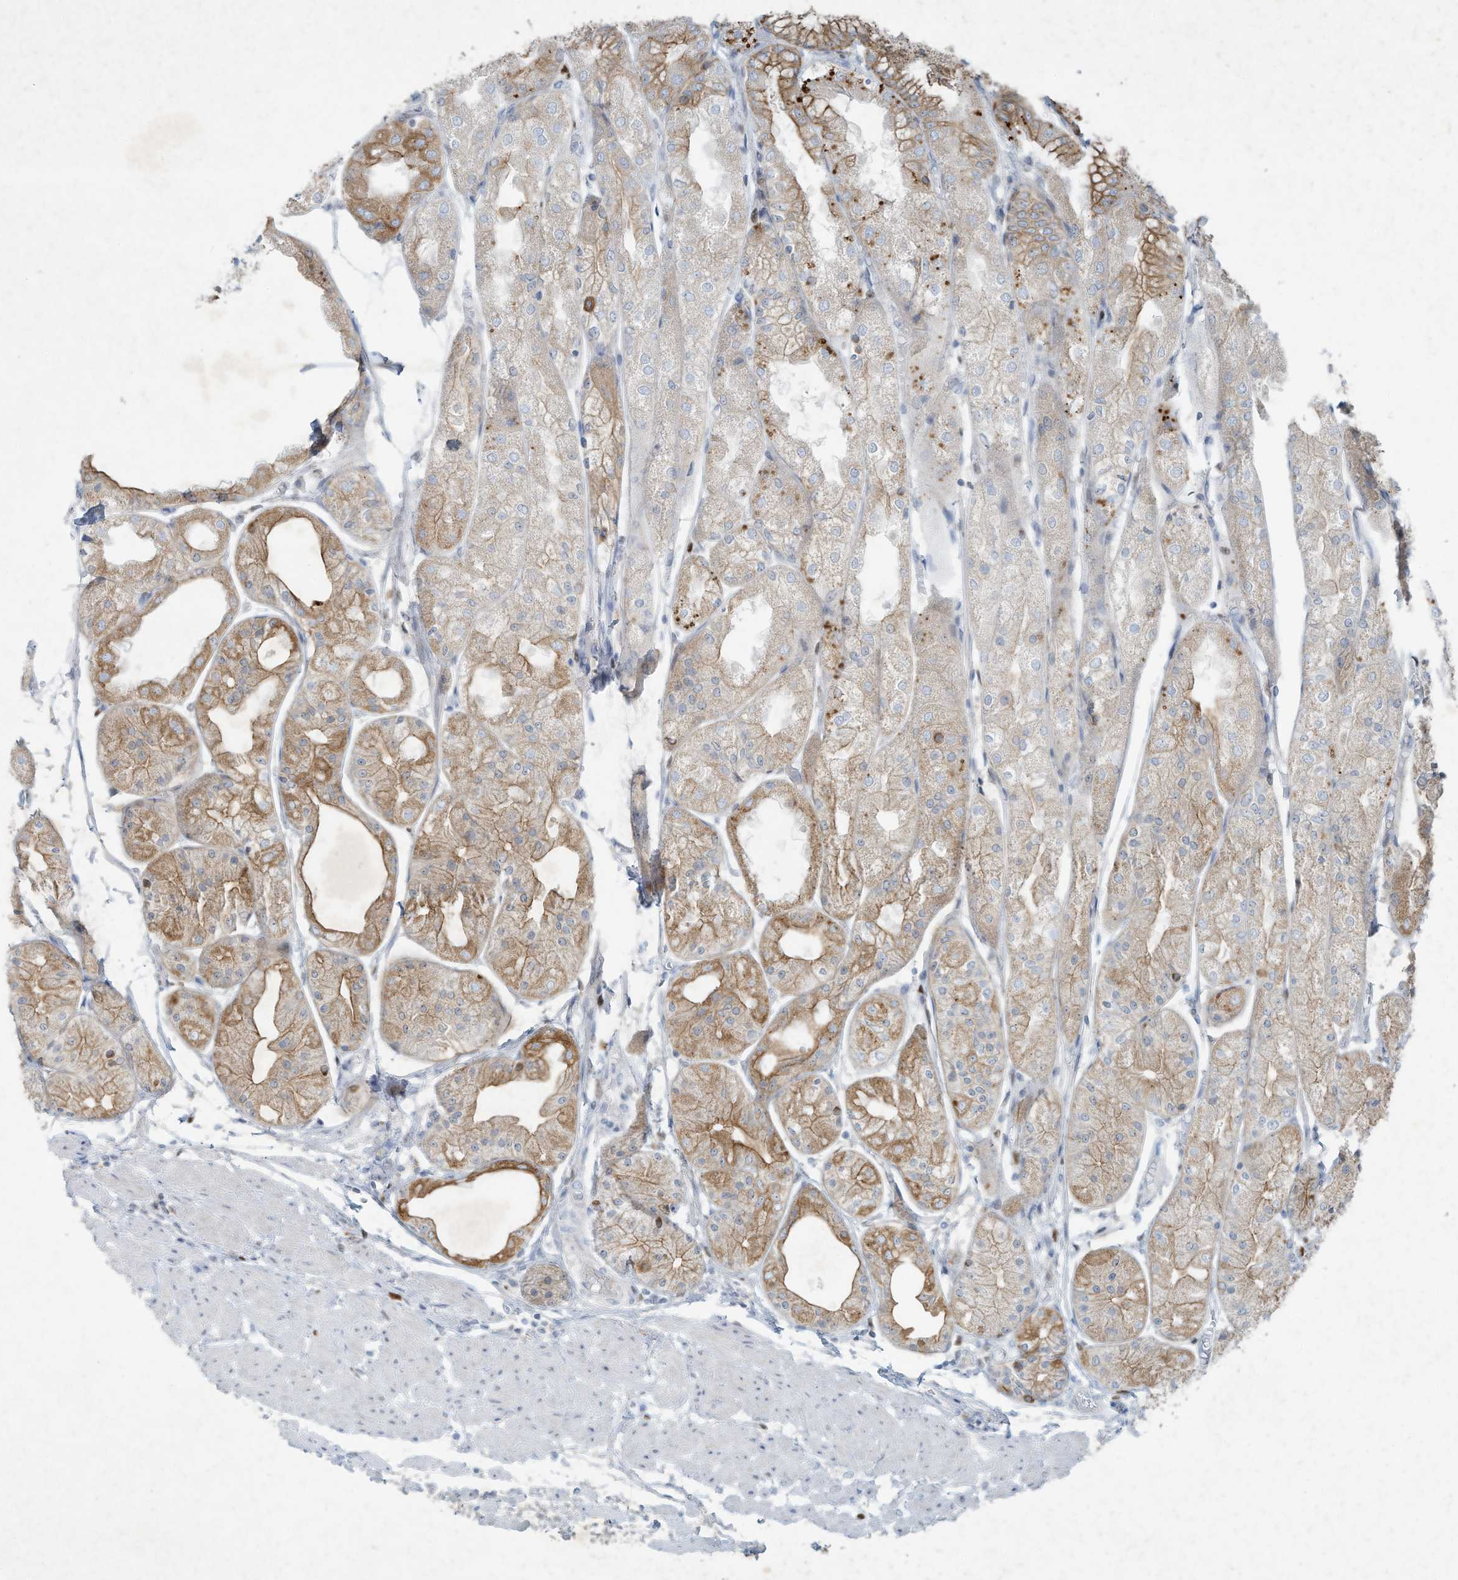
{"staining": {"intensity": "moderate", "quantity": "<25%", "location": "cytoplasmic/membranous"}, "tissue": "stomach", "cell_type": "Glandular cells", "image_type": "normal", "snomed": [{"axis": "morphology", "description": "Normal tissue, NOS"}, {"axis": "topography", "description": "Stomach, upper"}], "caption": "About <25% of glandular cells in normal stomach show moderate cytoplasmic/membranous protein expression as visualized by brown immunohistochemical staining.", "gene": "TUBE1", "patient": {"sex": "male", "age": 72}}